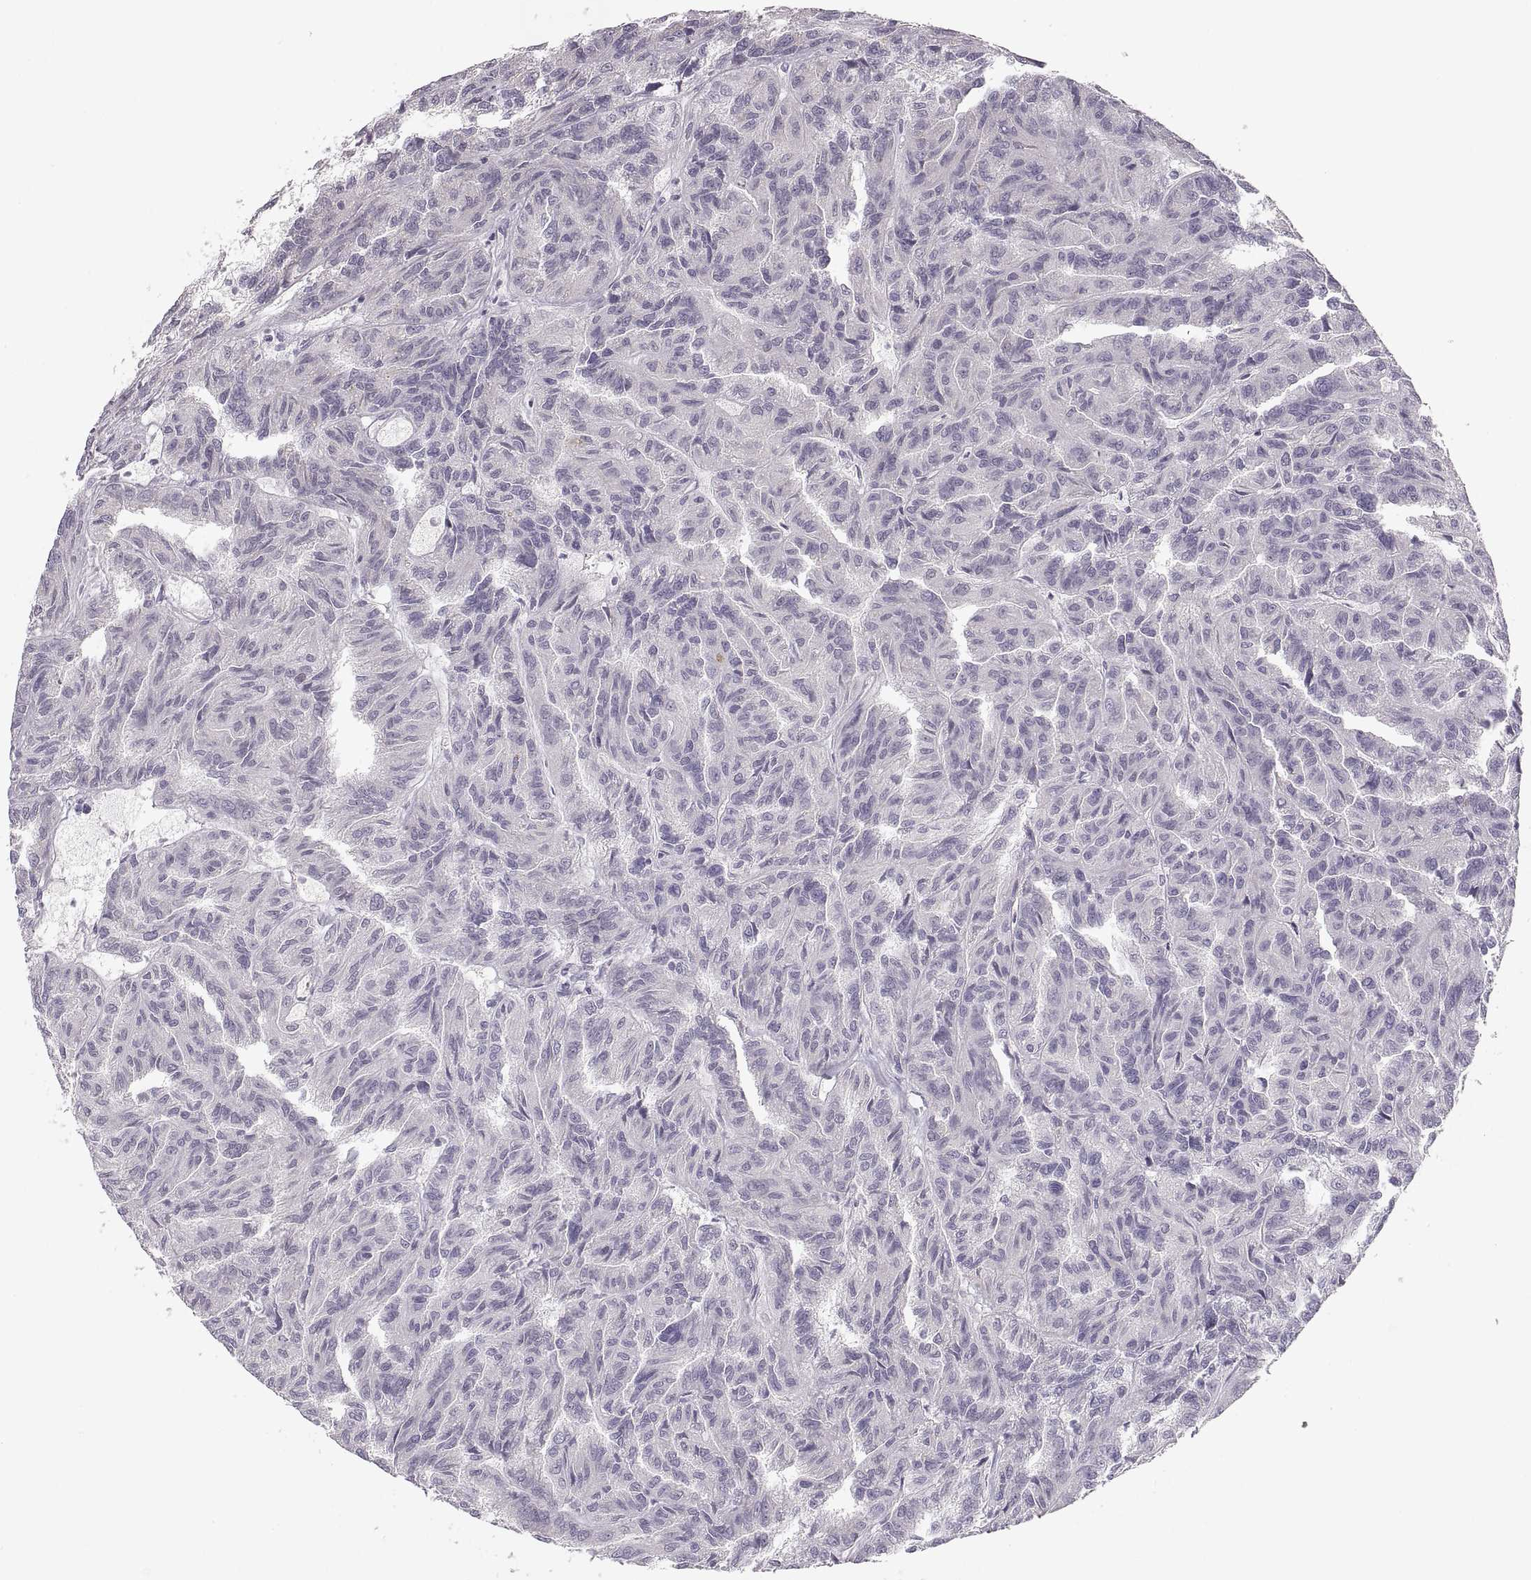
{"staining": {"intensity": "negative", "quantity": "none", "location": "none"}, "tissue": "renal cancer", "cell_type": "Tumor cells", "image_type": "cancer", "snomed": [{"axis": "morphology", "description": "Adenocarcinoma, NOS"}, {"axis": "topography", "description": "Kidney"}], "caption": "Immunohistochemistry image of human renal cancer (adenocarcinoma) stained for a protein (brown), which demonstrates no expression in tumor cells.", "gene": "COL9A3", "patient": {"sex": "male", "age": 79}}